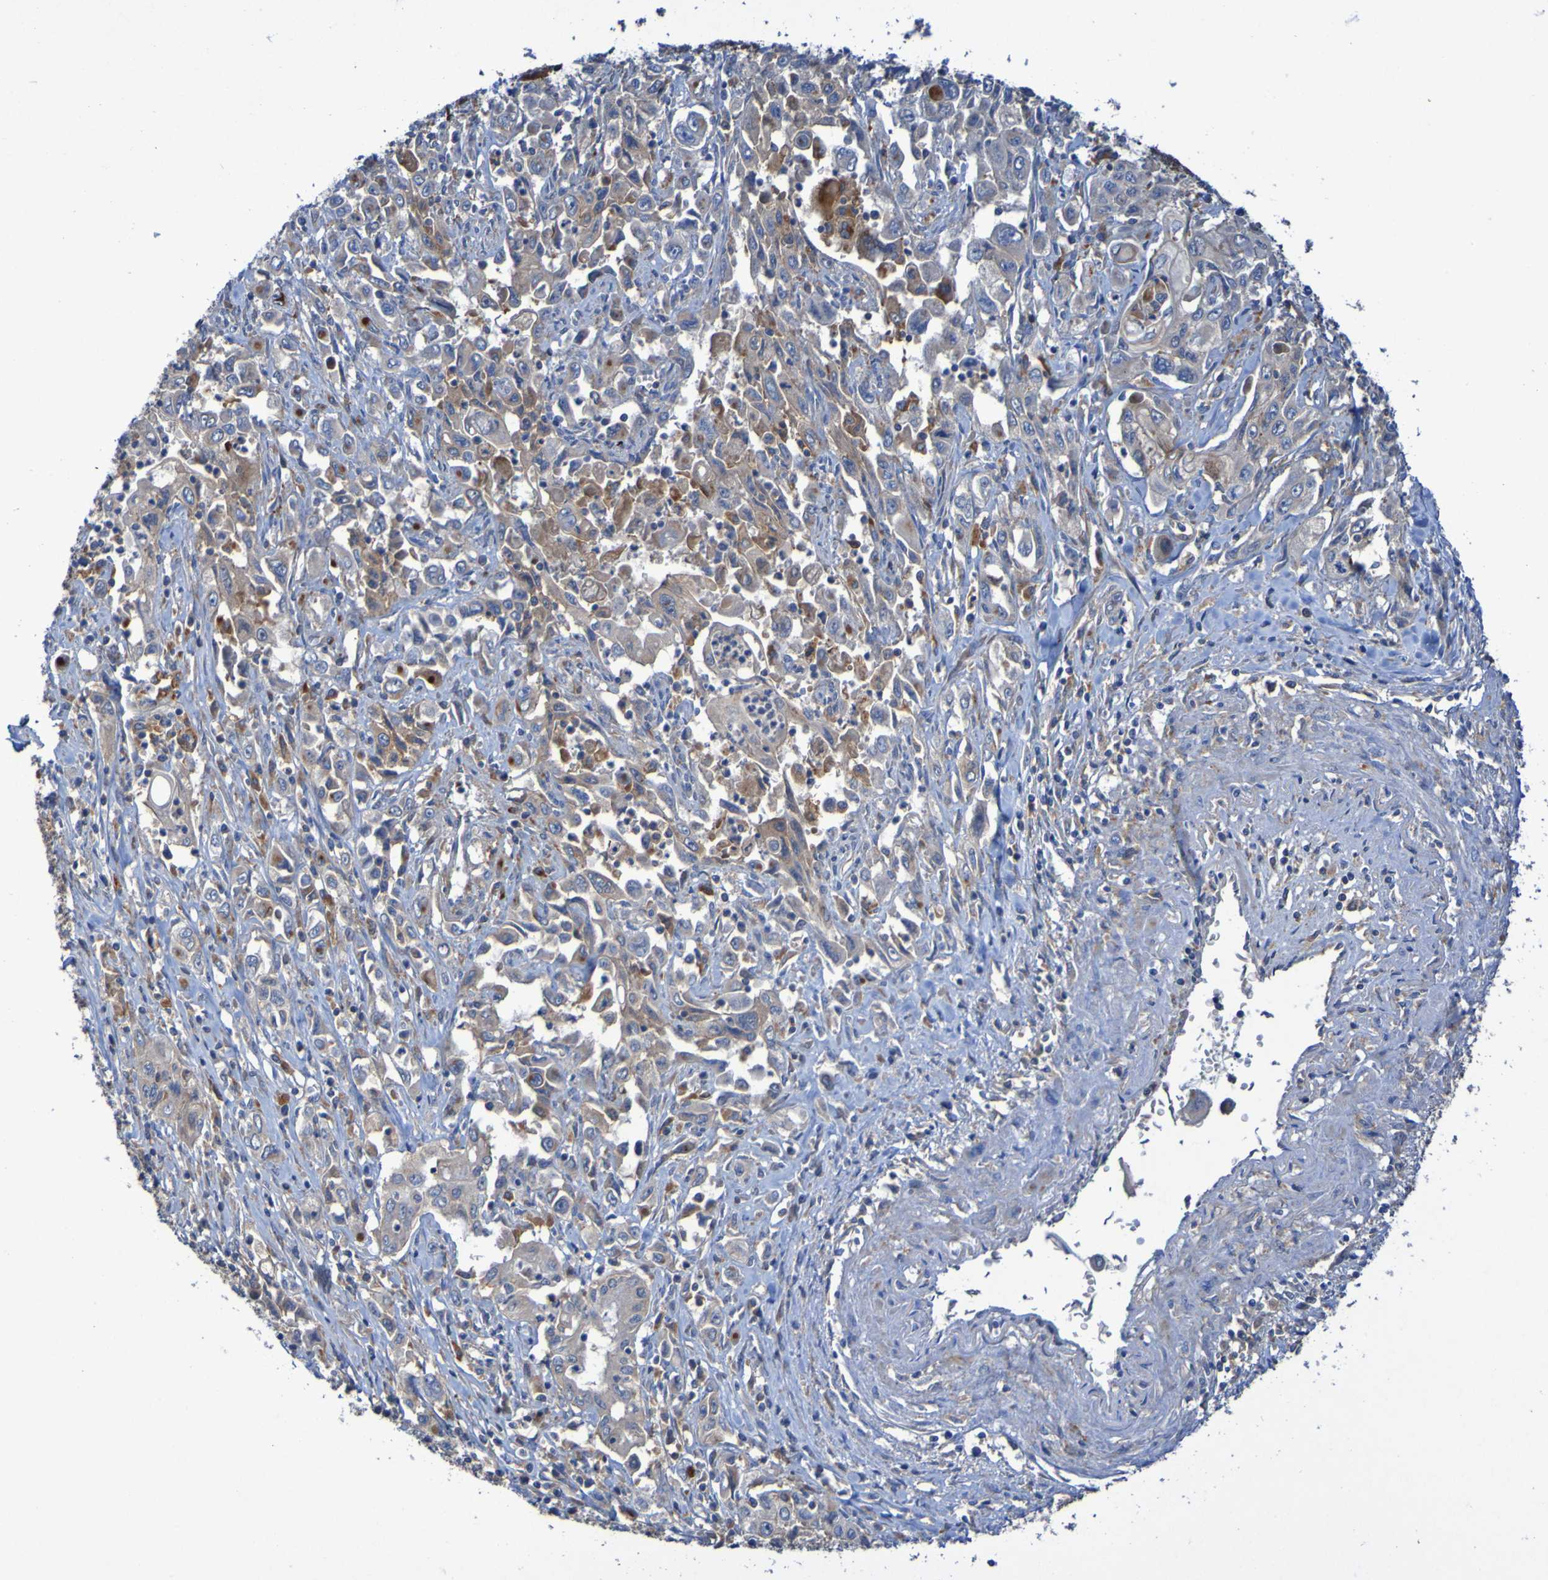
{"staining": {"intensity": "moderate", "quantity": "25%-75%", "location": "cytoplasmic/membranous"}, "tissue": "pancreatic cancer", "cell_type": "Tumor cells", "image_type": "cancer", "snomed": [{"axis": "morphology", "description": "Adenocarcinoma, NOS"}, {"axis": "topography", "description": "Pancreas"}], "caption": "A high-resolution image shows immunohistochemistry staining of pancreatic cancer, which shows moderate cytoplasmic/membranous positivity in approximately 25%-75% of tumor cells.", "gene": "ARHGEF16", "patient": {"sex": "male", "age": 70}}